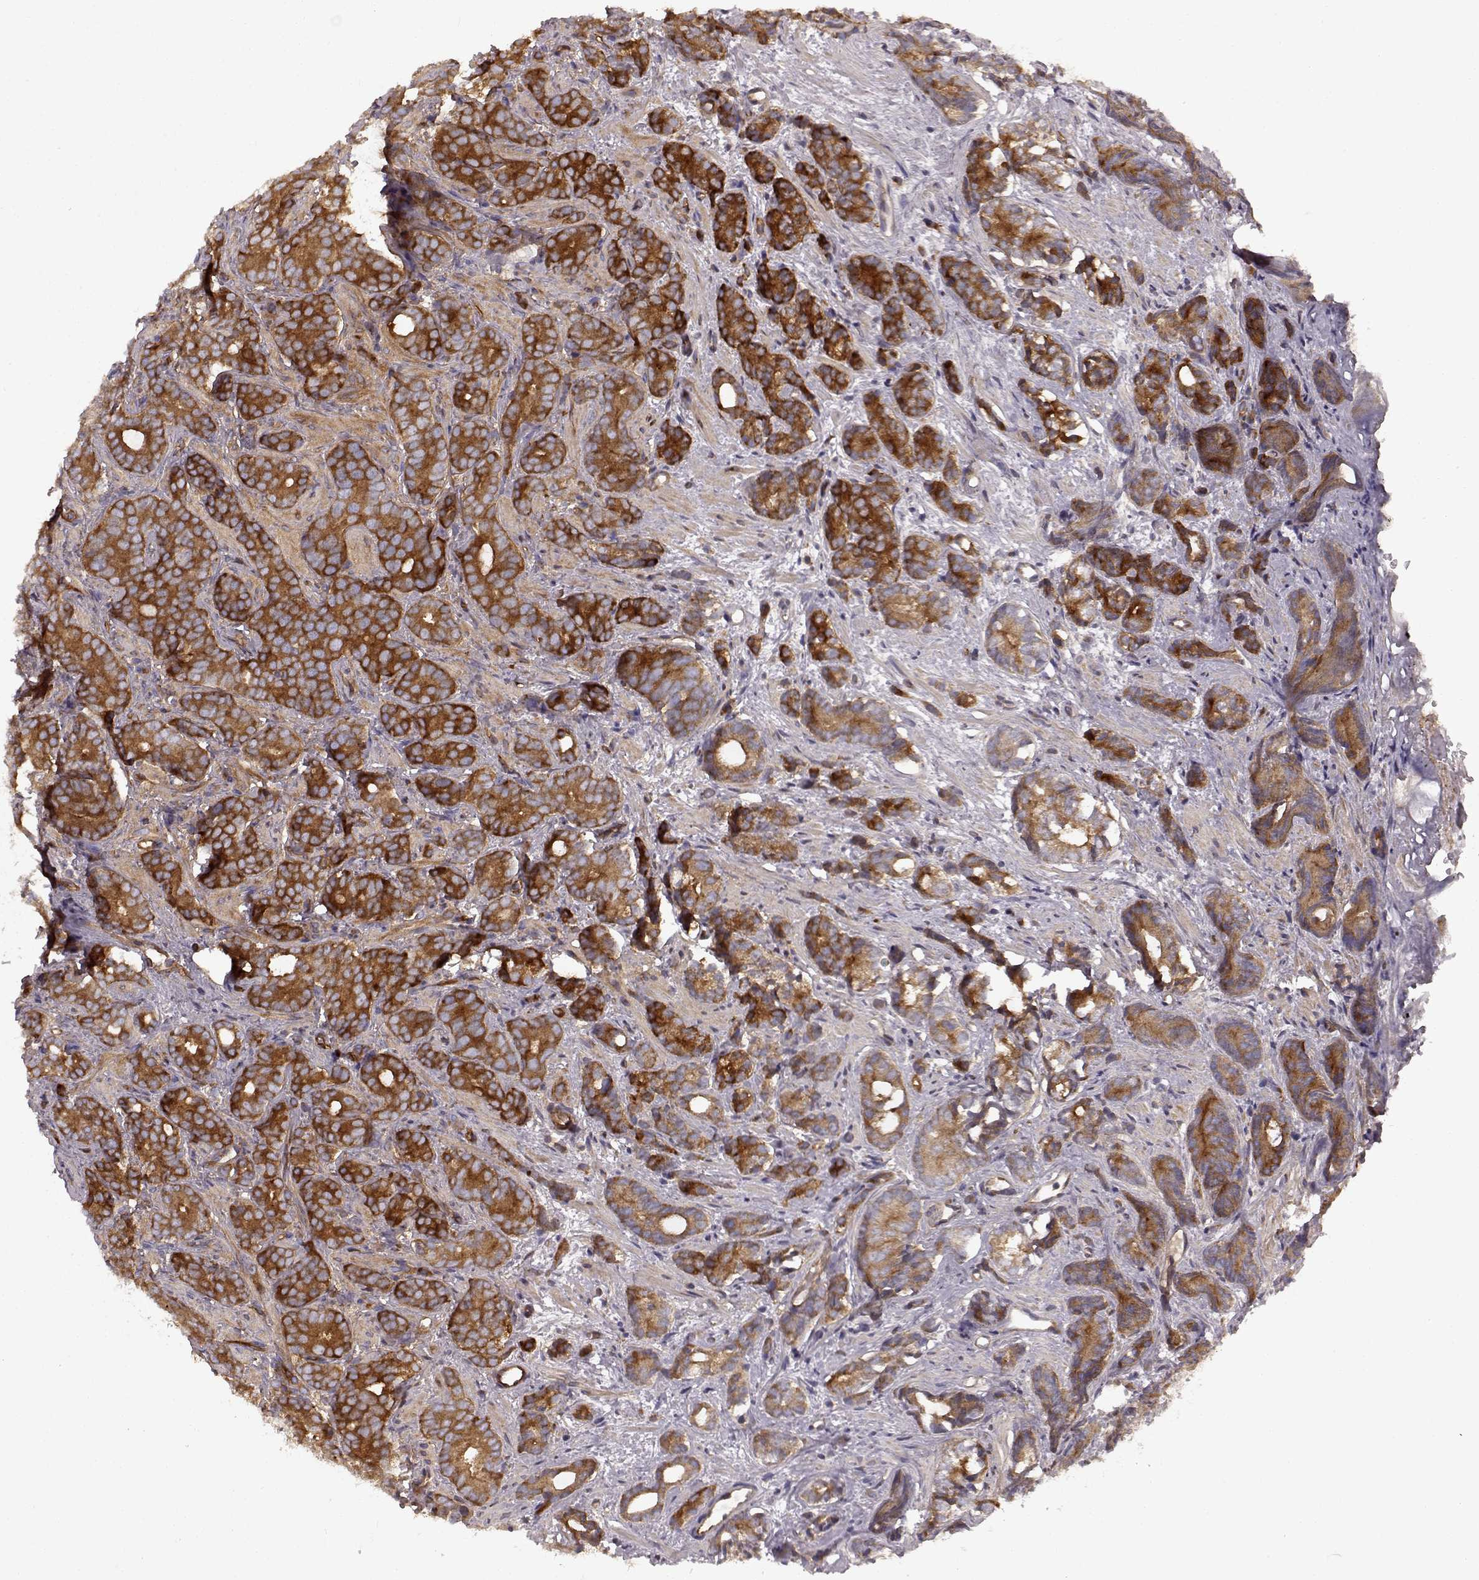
{"staining": {"intensity": "strong", "quantity": "25%-75%", "location": "cytoplasmic/membranous"}, "tissue": "prostate cancer", "cell_type": "Tumor cells", "image_type": "cancer", "snomed": [{"axis": "morphology", "description": "Adenocarcinoma, High grade"}, {"axis": "topography", "description": "Prostate"}], "caption": "Human prostate cancer stained for a protein (brown) reveals strong cytoplasmic/membranous positive staining in approximately 25%-75% of tumor cells.", "gene": "RABGAP1", "patient": {"sex": "male", "age": 84}}